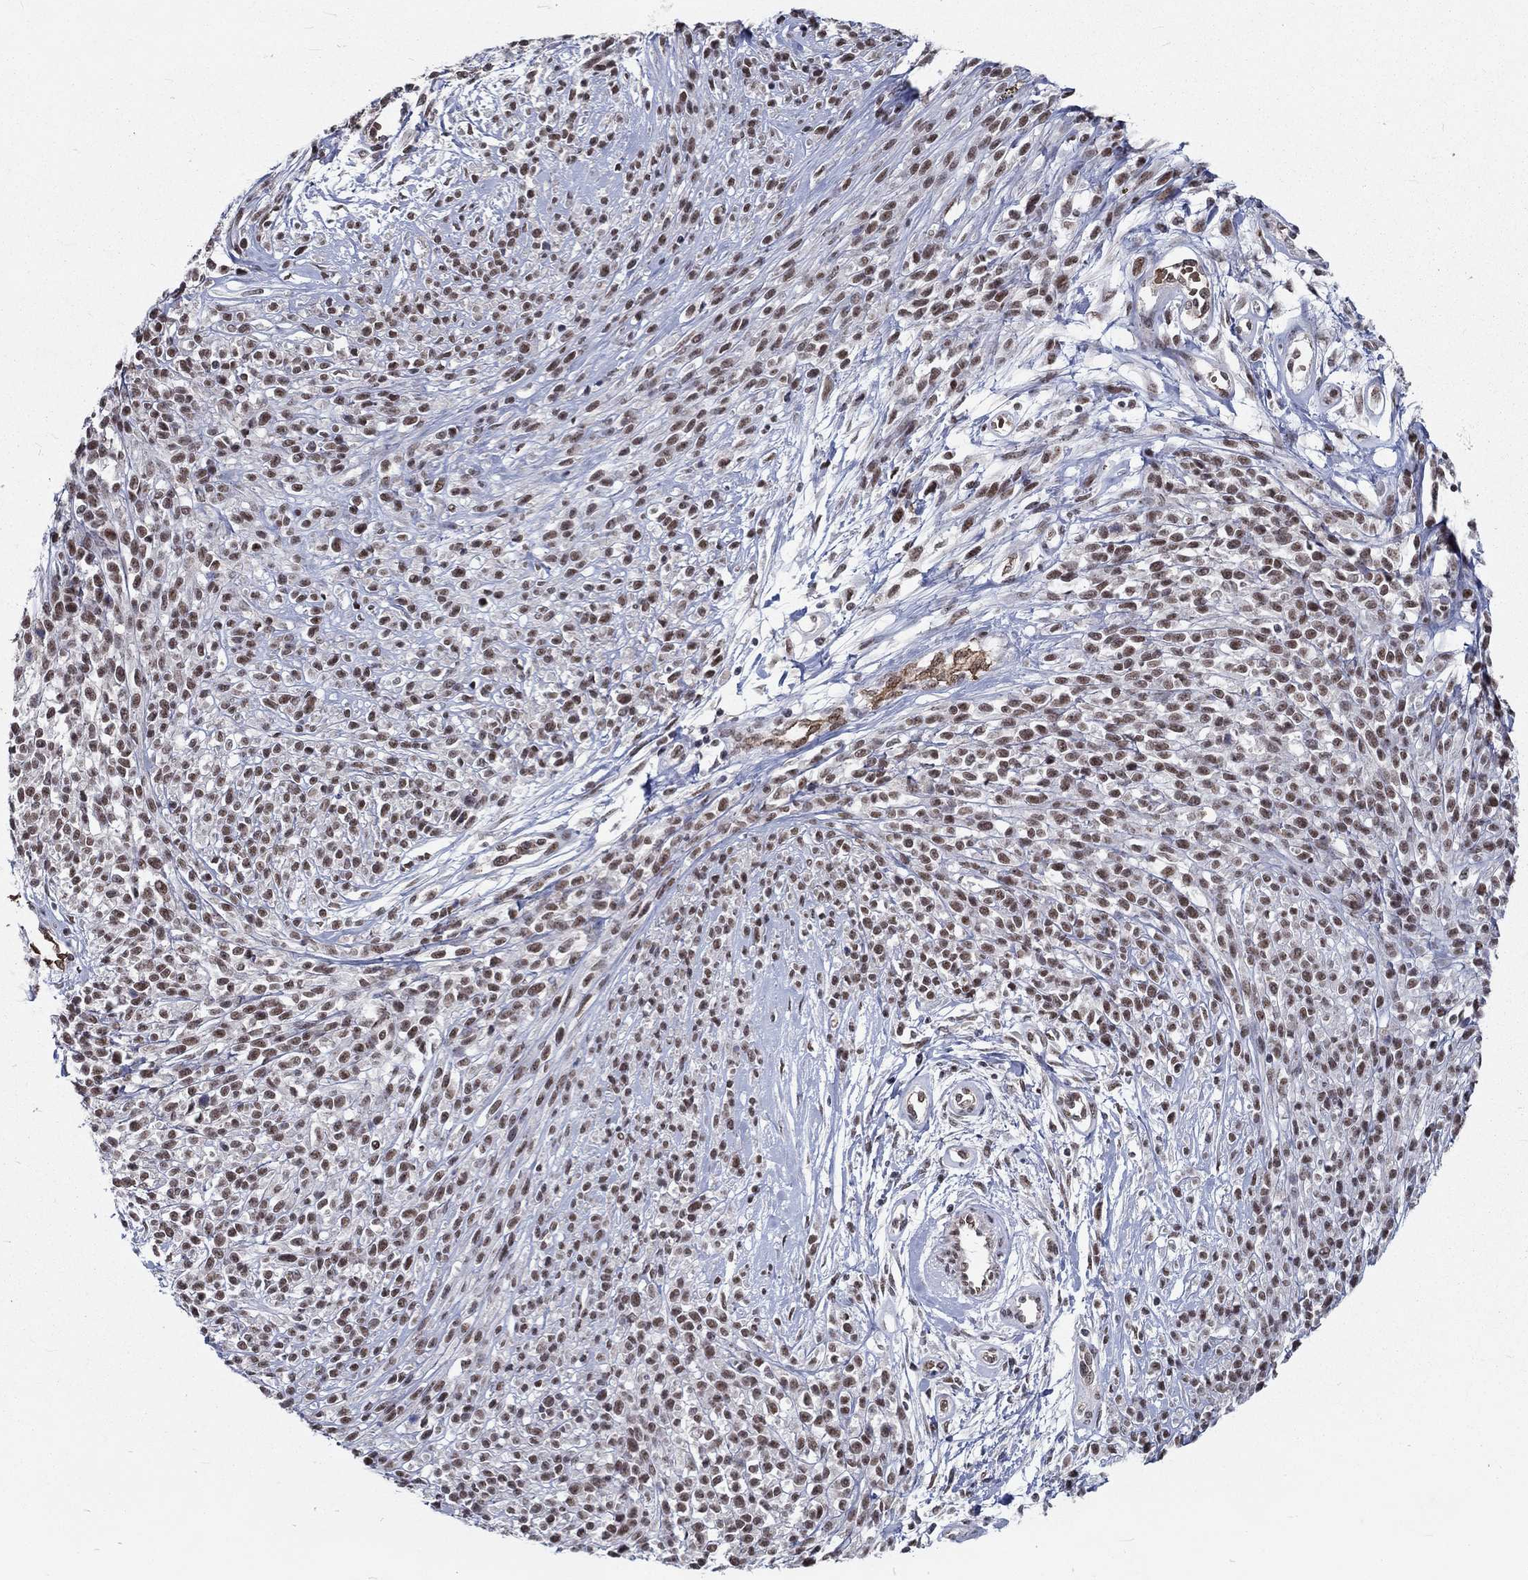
{"staining": {"intensity": "moderate", "quantity": ">75%", "location": "nuclear"}, "tissue": "melanoma", "cell_type": "Tumor cells", "image_type": "cancer", "snomed": [{"axis": "morphology", "description": "Malignant melanoma, NOS"}, {"axis": "topography", "description": "Skin"}, {"axis": "topography", "description": "Skin of trunk"}], "caption": "Immunohistochemical staining of human melanoma reveals medium levels of moderate nuclear expression in approximately >75% of tumor cells. Using DAB (3,3'-diaminobenzidine) (brown) and hematoxylin (blue) stains, captured at high magnification using brightfield microscopy.", "gene": "ZBED1", "patient": {"sex": "male", "age": 74}}